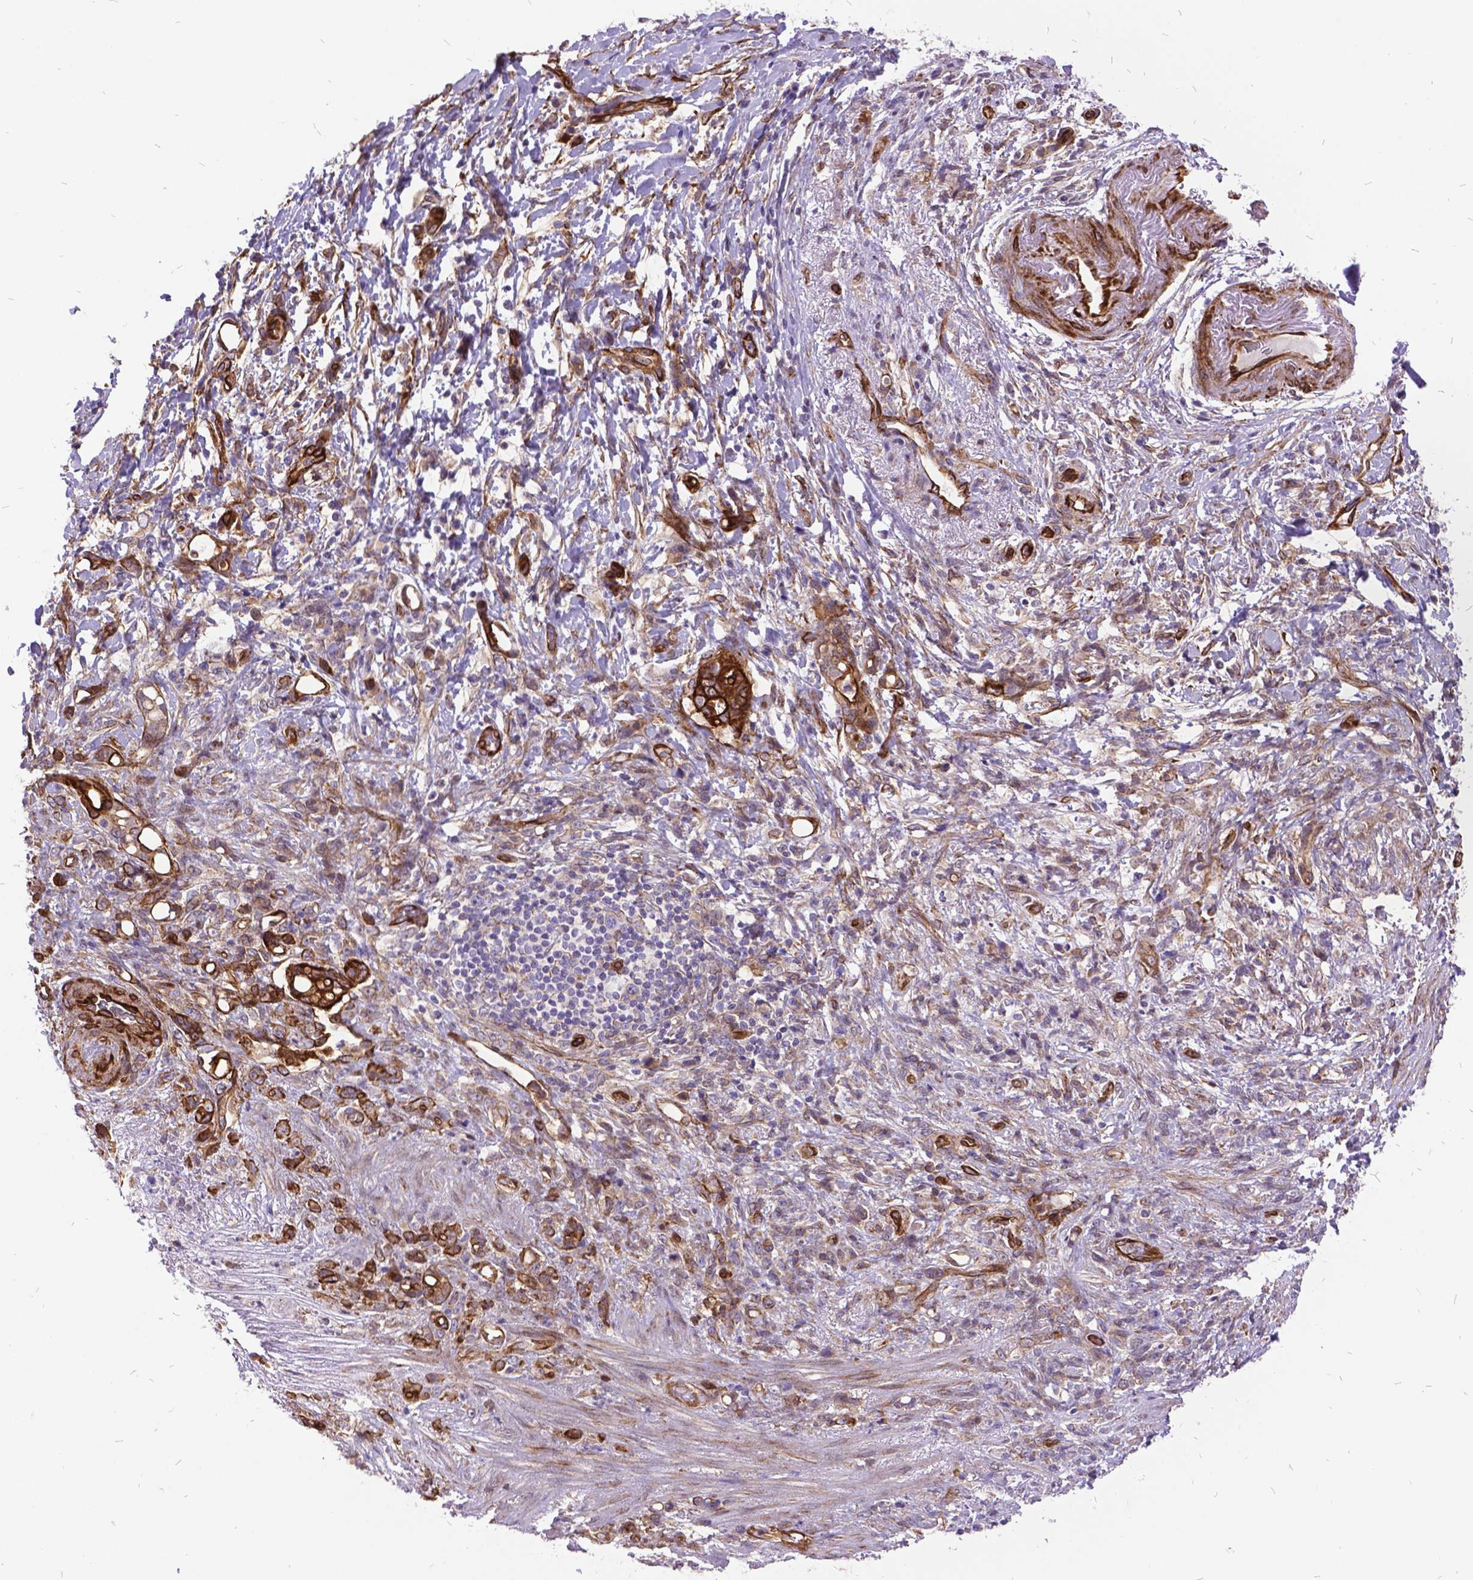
{"staining": {"intensity": "moderate", "quantity": ">75%", "location": "cytoplasmic/membranous"}, "tissue": "stomach cancer", "cell_type": "Tumor cells", "image_type": "cancer", "snomed": [{"axis": "morphology", "description": "Adenocarcinoma, NOS"}, {"axis": "topography", "description": "Stomach"}], "caption": "Protein expression analysis of human adenocarcinoma (stomach) reveals moderate cytoplasmic/membranous staining in about >75% of tumor cells.", "gene": "GRB7", "patient": {"sex": "female", "age": 84}}